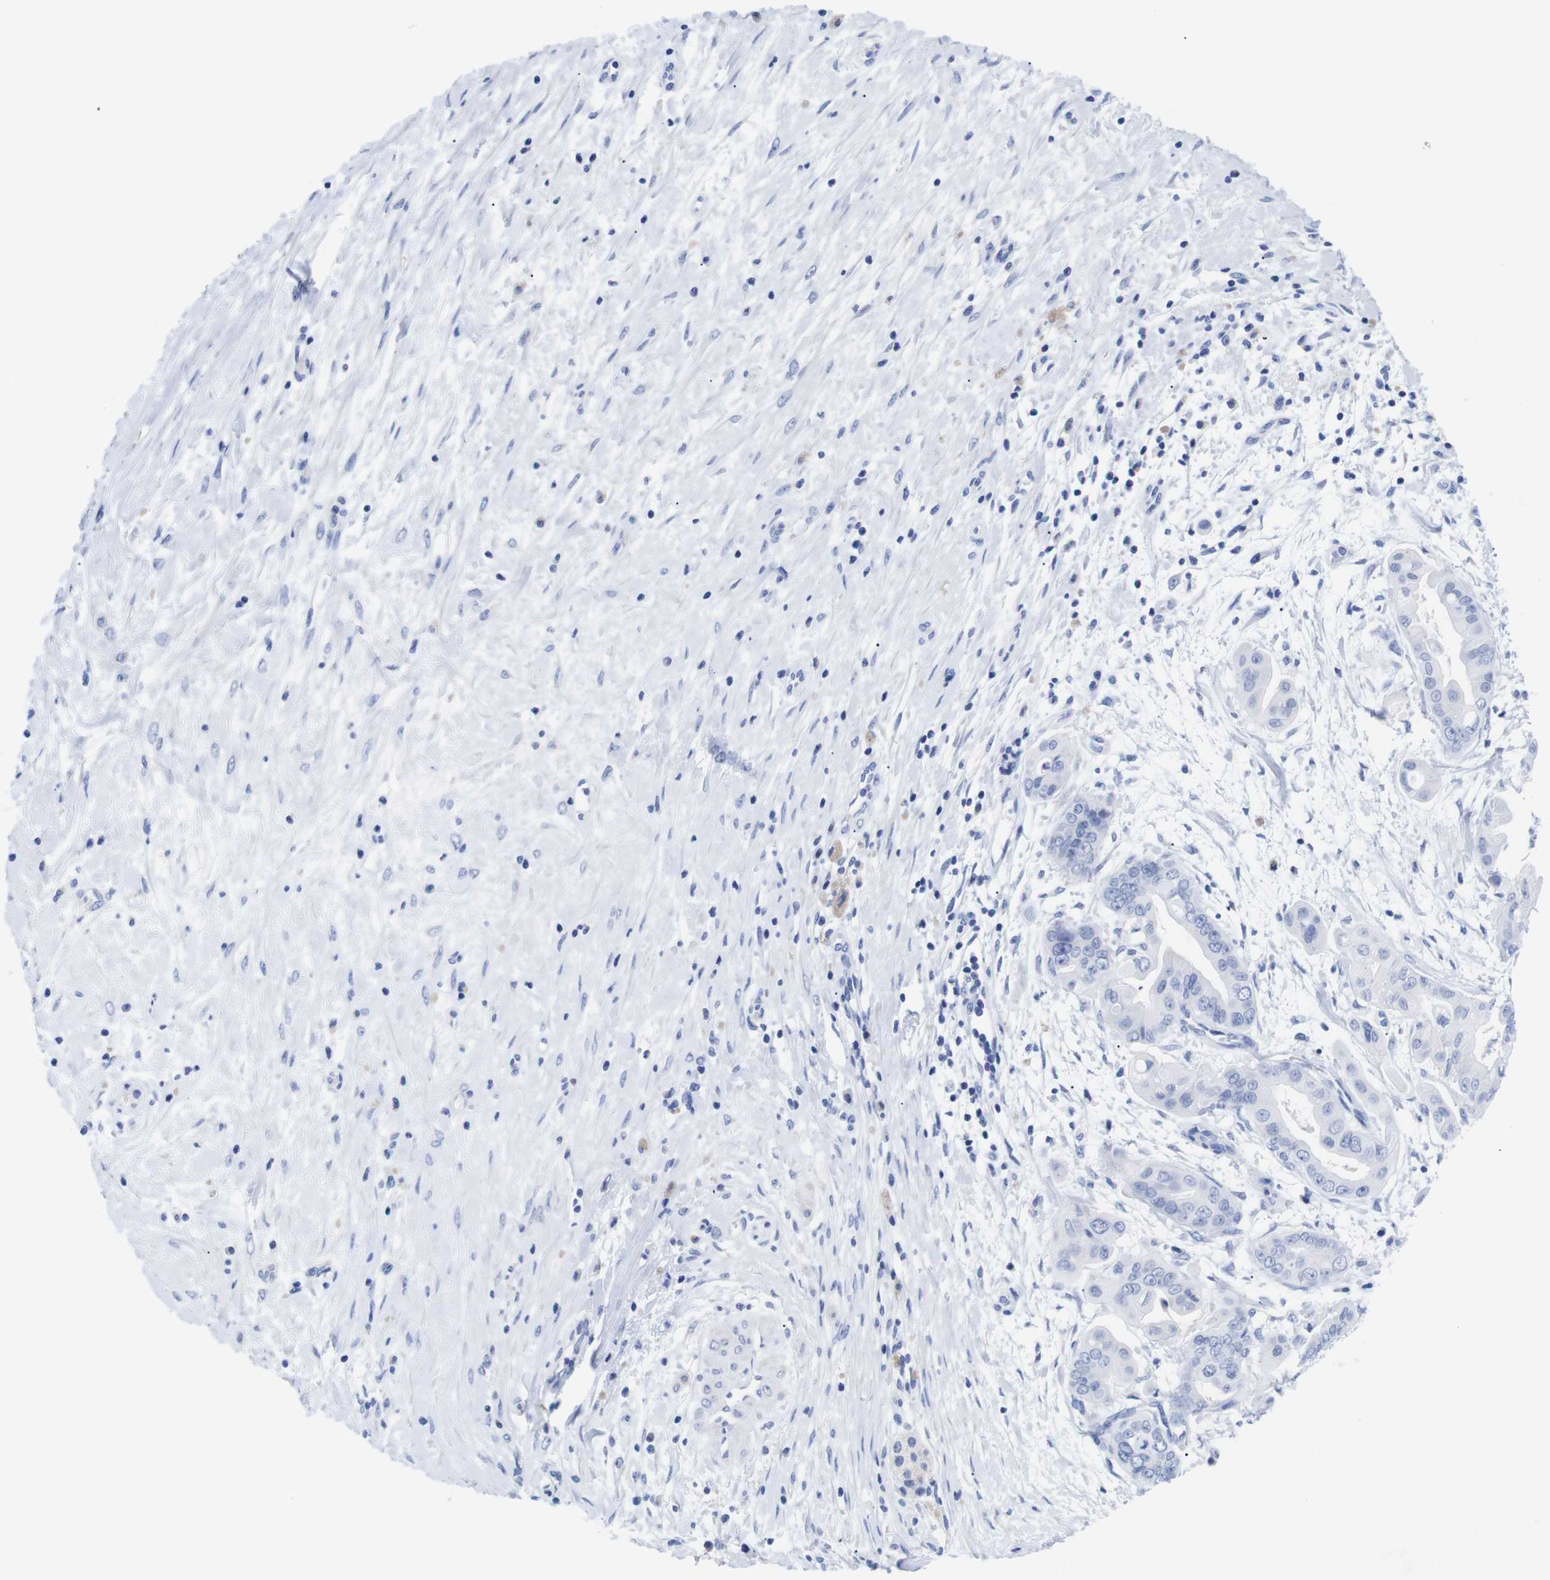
{"staining": {"intensity": "negative", "quantity": "none", "location": "none"}, "tissue": "pancreatic cancer", "cell_type": "Tumor cells", "image_type": "cancer", "snomed": [{"axis": "morphology", "description": "Adenocarcinoma, NOS"}, {"axis": "topography", "description": "Pancreas"}], "caption": "This is a micrograph of immunohistochemistry (IHC) staining of pancreatic cancer (adenocarcinoma), which shows no positivity in tumor cells.", "gene": "LRRC55", "patient": {"sex": "female", "age": 75}}